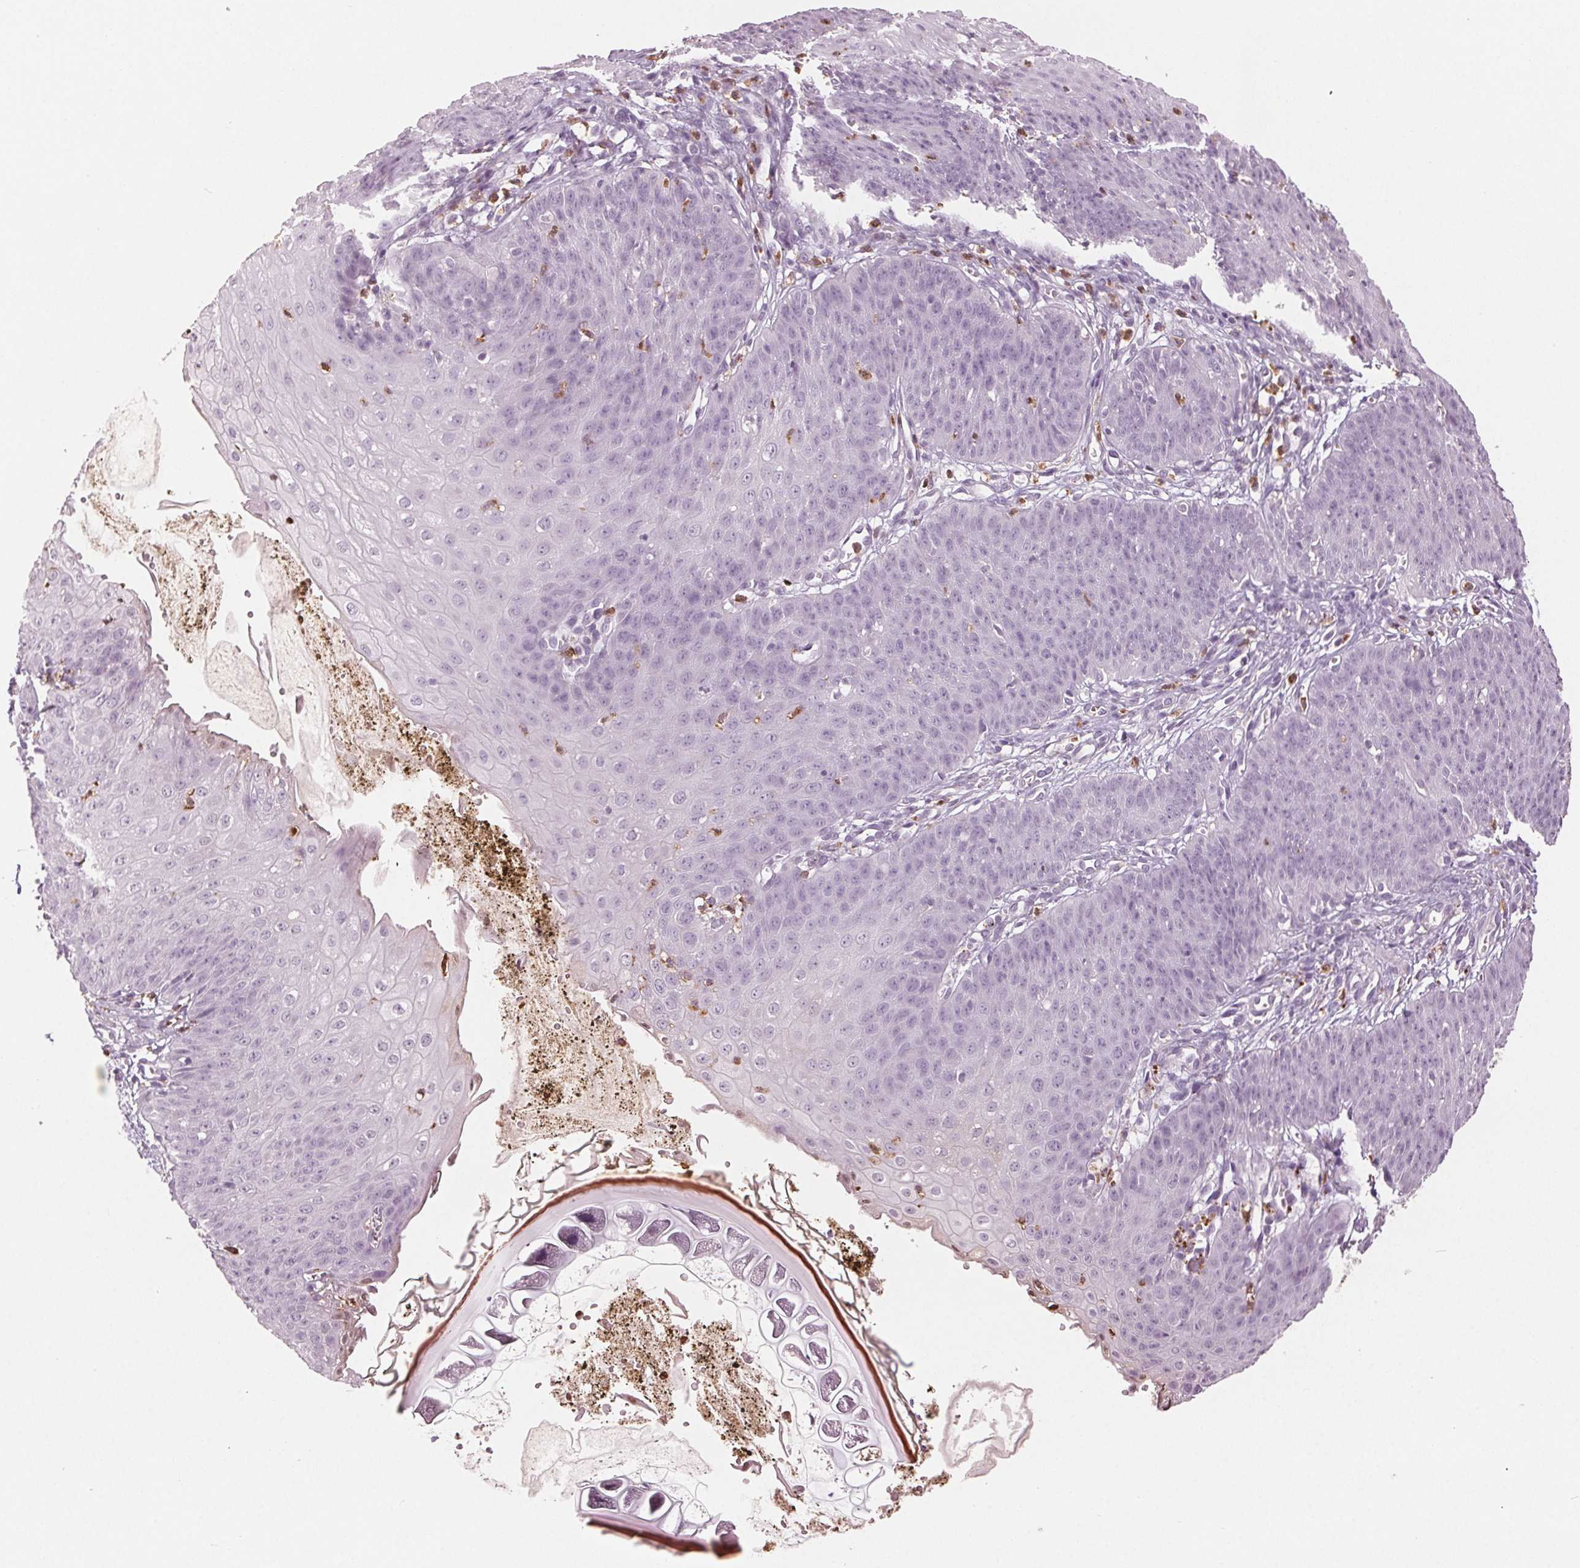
{"staining": {"intensity": "negative", "quantity": "none", "location": "none"}, "tissue": "esophagus", "cell_type": "Squamous epithelial cells", "image_type": "normal", "snomed": [{"axis": "morphology", "description": "Normal tissue, NOS"}, {"axis": "topography", "description": "Esophagus"}], "caption": "IHC of normal human esophagus shows no staining in squamous epithelial cells. (Stains: DAB immunohistochemistry (IHC) with hematoxylin counter stain, Microscopy: brightfield microscopy at high magnification).", "gene": "LTF", "patient": {"sex": "male", "age": 71}}